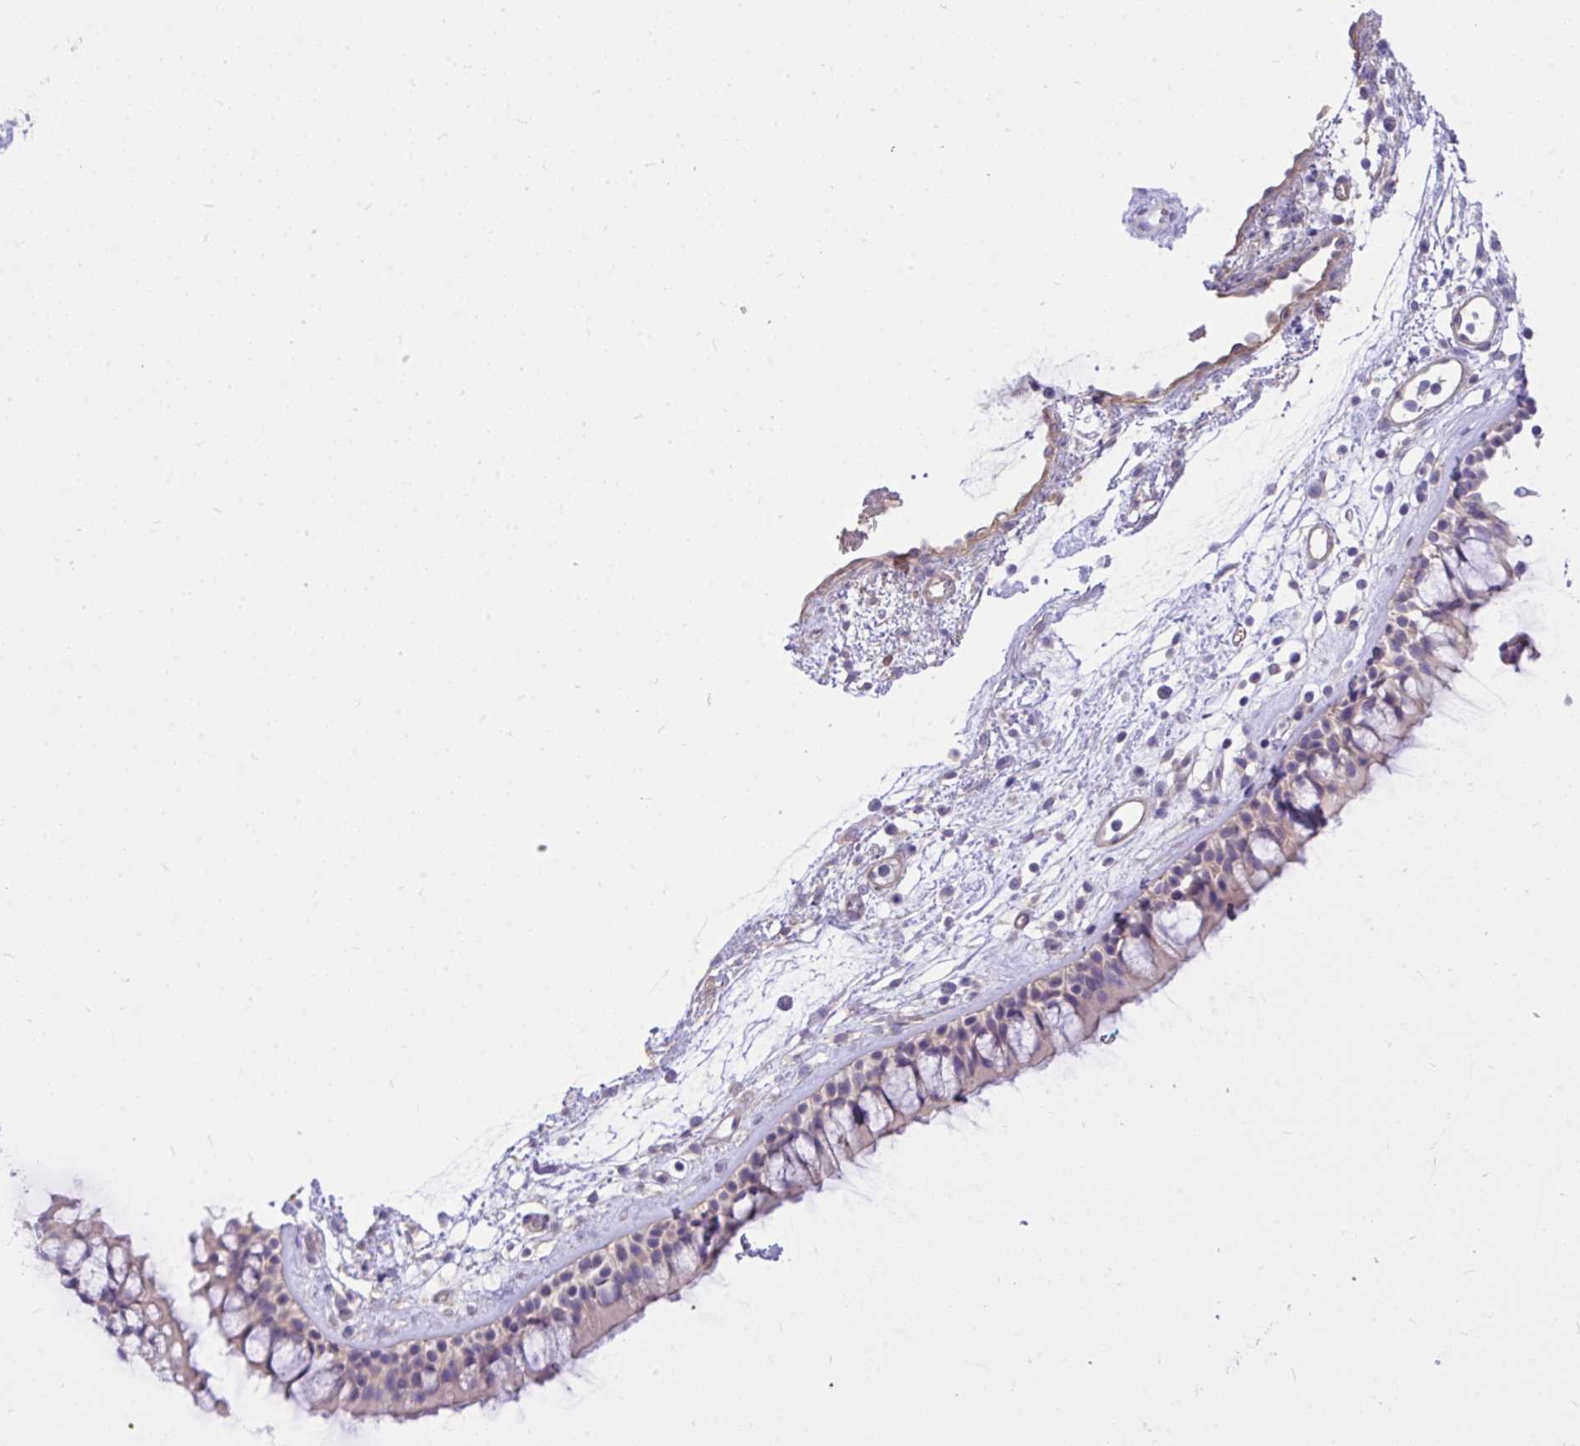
{"staining": {"intensity": "negative", "quantity": "none", "location": "none"}, "tissue": "nasopharynx", "cell_type": "Respiratory epithelial cells", "image_type": "normal", "snomed": [{"axis": "morphology", "description": "Normal tissue, NOS"}, {"axis": "topography", "description": "Nasopharynx"}], "caption": "DAB immunohistochemical staining of normal human nasopharynx demonstrates no significant positivity in respiratory epithelial cells. (Brightfield microscopy of DAB (3,3'-diaminobenzidine) immunohistochemistry at high magnification).", "gene": "TLN2", "patient": {"sex": "female", "age": 70}}